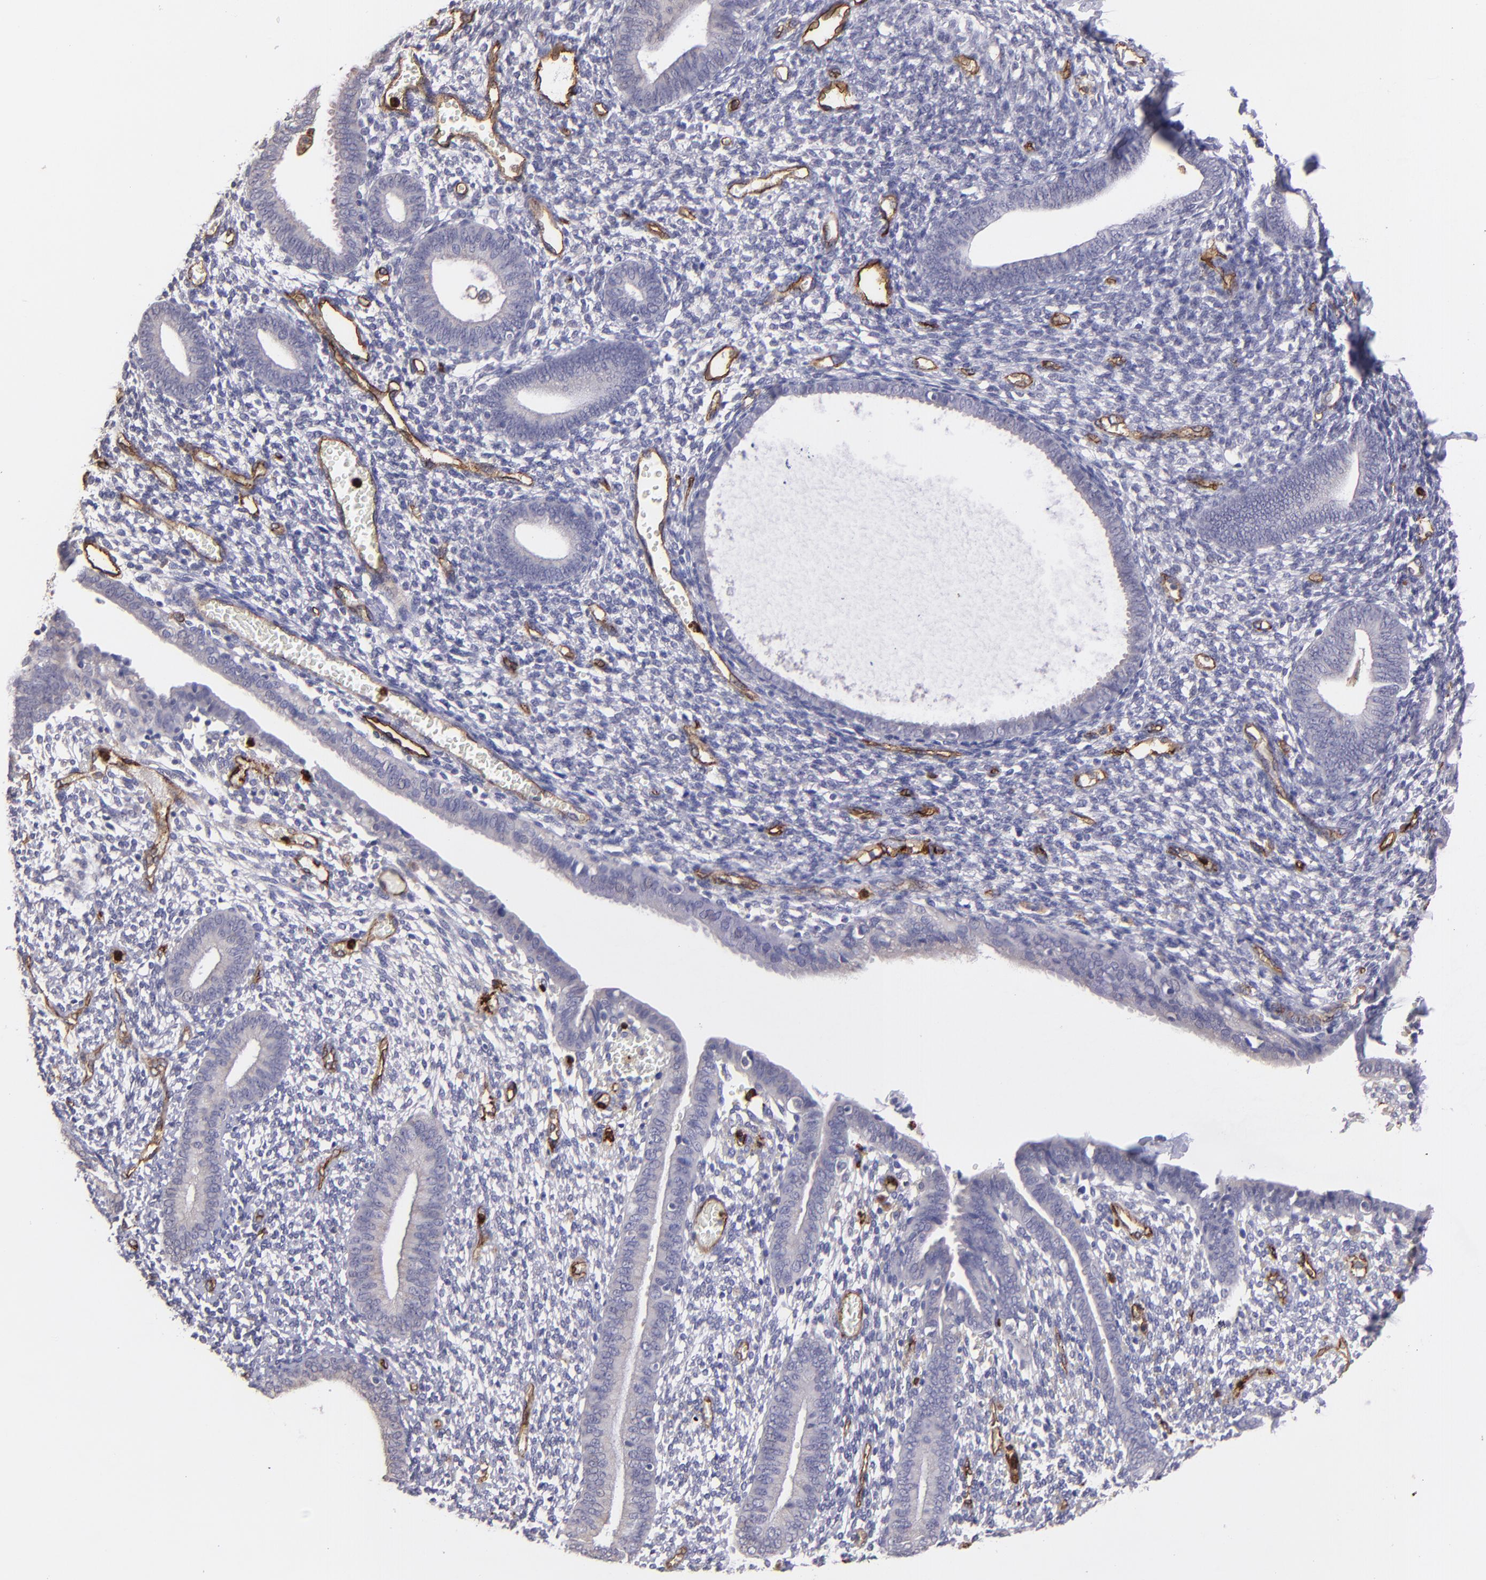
{"staining": {"intensity": "negative", "quantity": "none", "location": "none"}, "tissue": "endometrium", "cell_type": "Cells in endometrial stroma", "image_type": "normal", "snomed": [{"axis": "morphology", "description": "Normal tissue, NOS"}, {"axis": "topography", "description": "Smooth muscle"}, {"axis": "topography", "description": "Endometrium"}], "caption": "This is a photomicrograph of immunohistochemistry (IHC) staining of normal endometrium, which shows no positivity in cells in endometrial stroma. The staining is performed using DAB (3,3'-diaminobenzidine) brown chromogen with nuclei counter-stained in using hematoxylin.", "gene": "DYSF", "patient": {"sex": "female", "age": 57}}